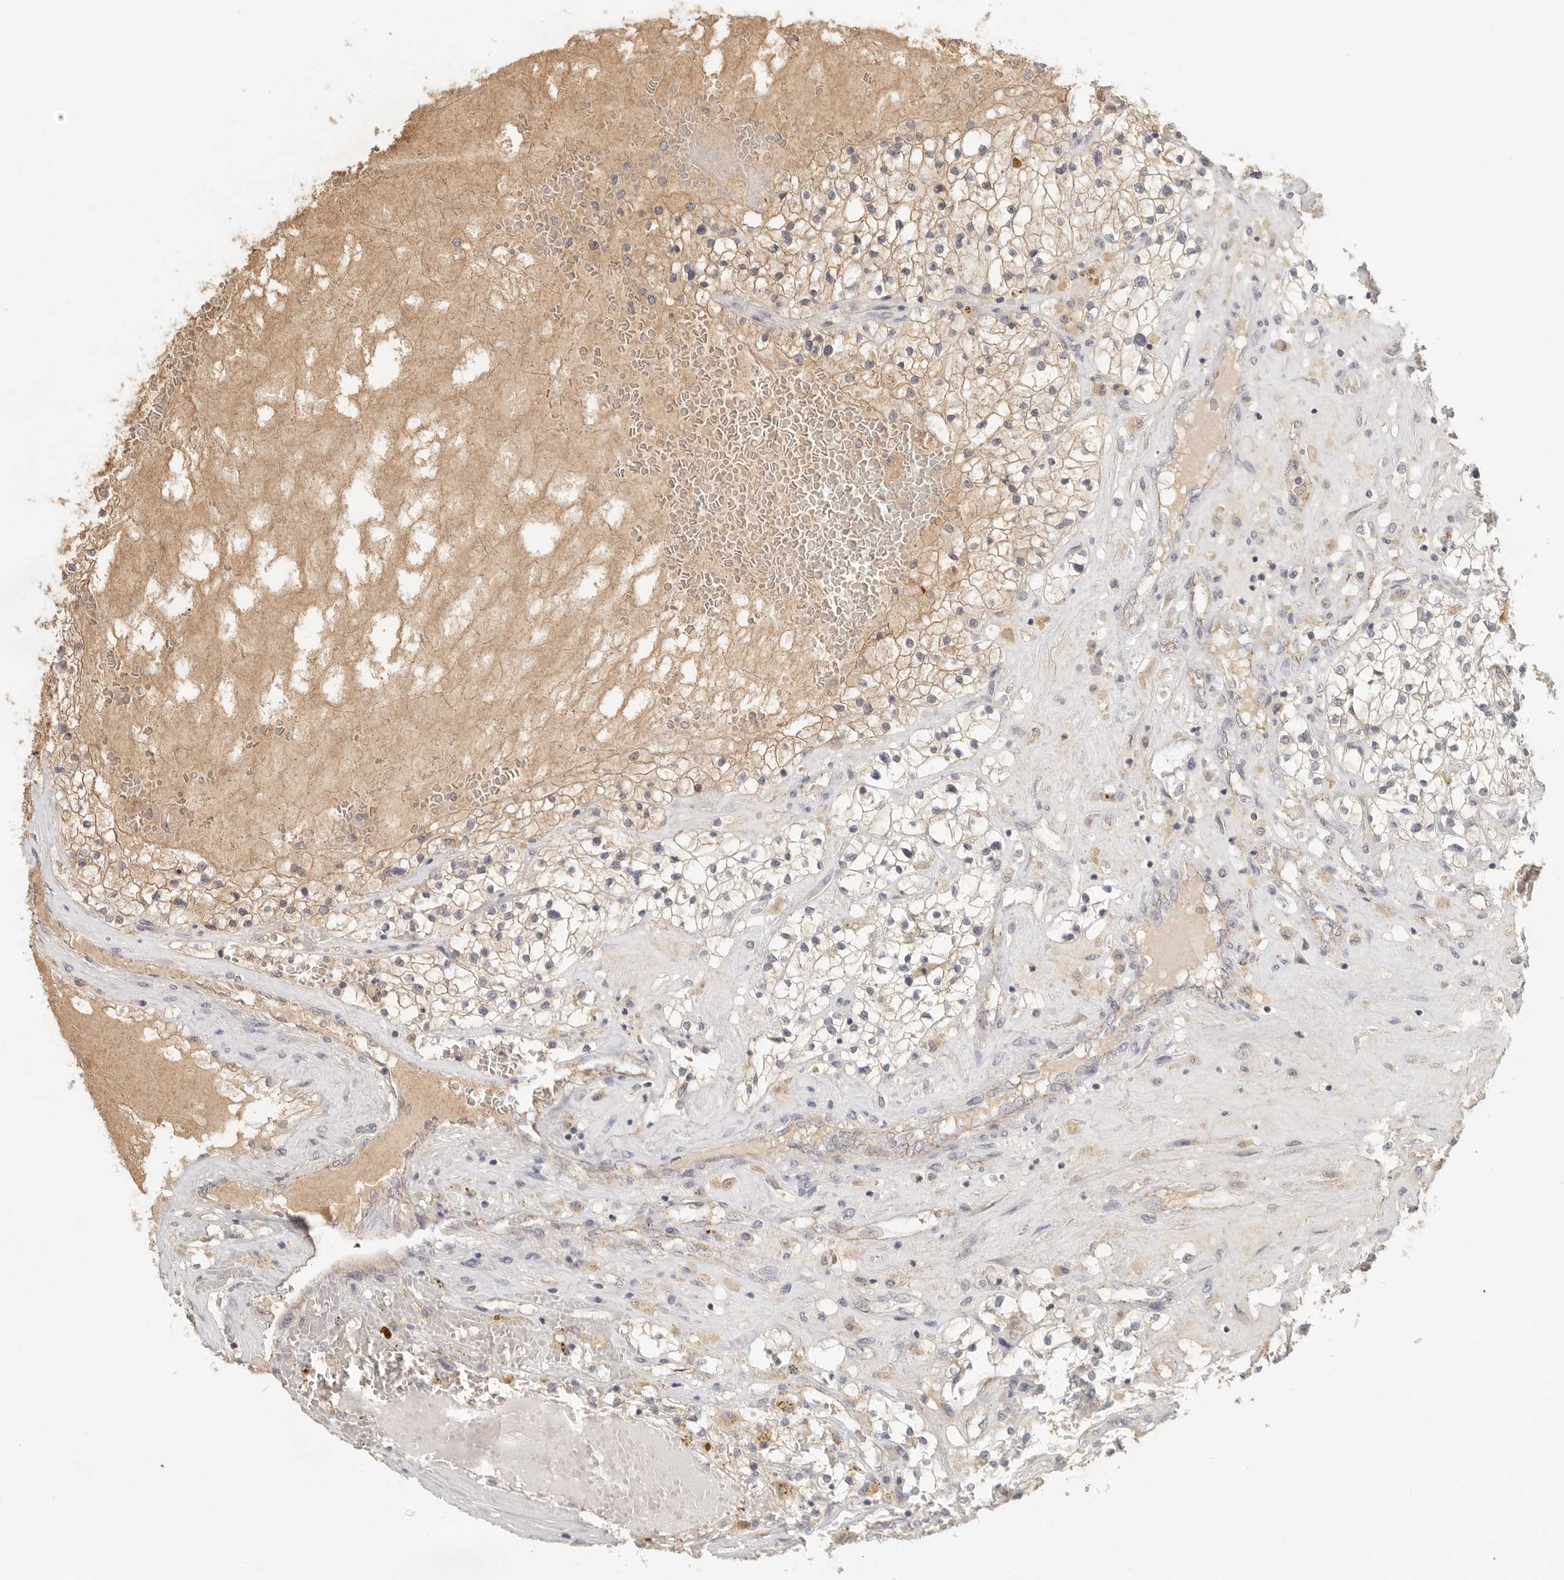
{"staining": {"intensity": "weak", "quantity": ">75%", "location": "cytoplasmic/membranous"}, "tissue": "renal cancer", "cell_type": "Tumor cells", "image_type": "cancer", "snomed": [{"axis": "morphology", "description": "Normal tissue, NOS"}, {"axis": "morphology", "description": "Adenocarcinoma, NOS"}, {"axis": "topography", "description": "Kidney"}], "caption": "Adenocarcinoma (renal) stained for a protein (brown) shows weak cytoplasmic/membranous positive expression in approximately >75% of tumor cells.", "gene": "ANXA9", "patient": {"sex": "male", "age": 68}}